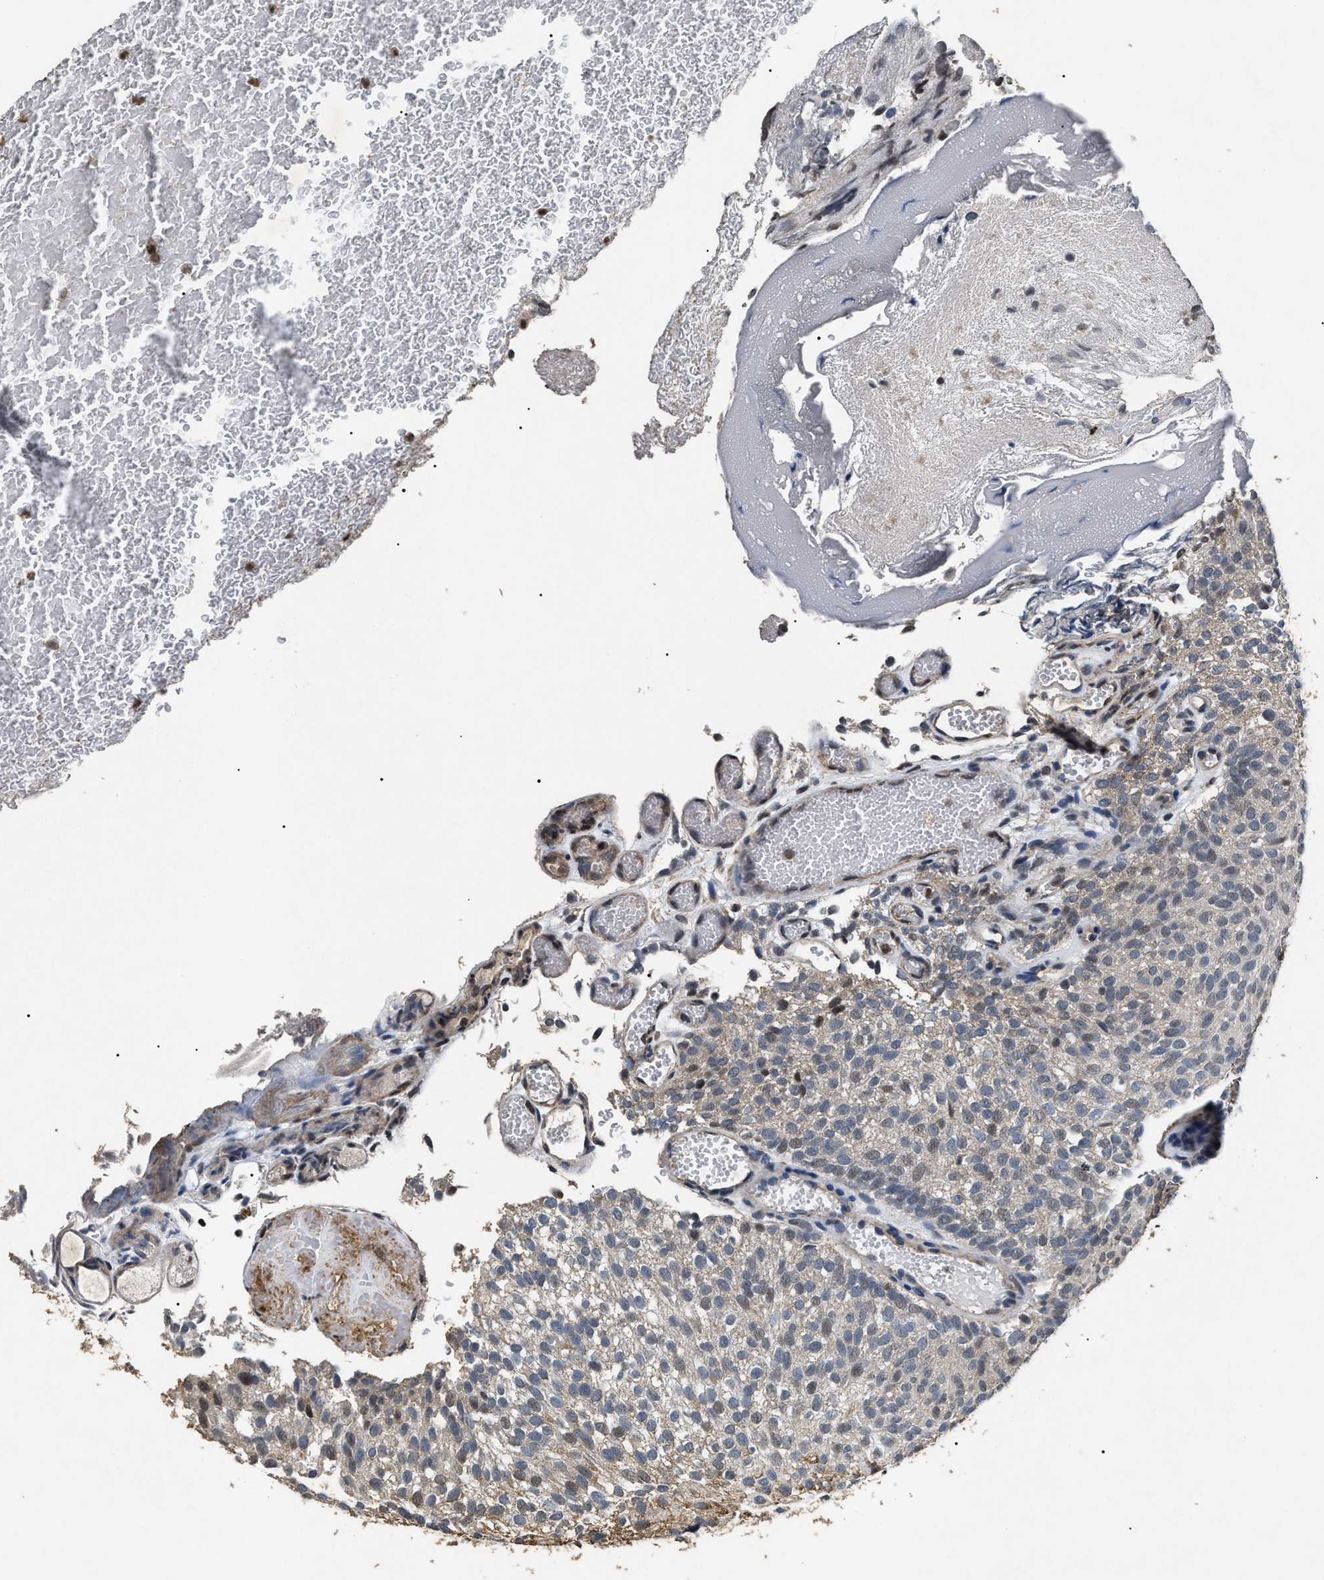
{"staining": {"intensity": "weak", "quantity": "<25%", "location": "cytoplasmic/membranous,nuclear"}, "tissue": "urothelial cancer", "cell_type": "Tumor cells", "image_type": "cancer", "snomed": [{"axis": "morphology", "description": "Urothelial carcinoma, Low grade"}, {"axis": "topography", "description": "Urinary bladder"}], "caption": "This is an immunohistochemistry histopathology image of human low-grade urothelial carcinoma. There is no positivity in tumor cells.", "gene": "ANP32E", "patient": {"sex": "male", "age": 78}}